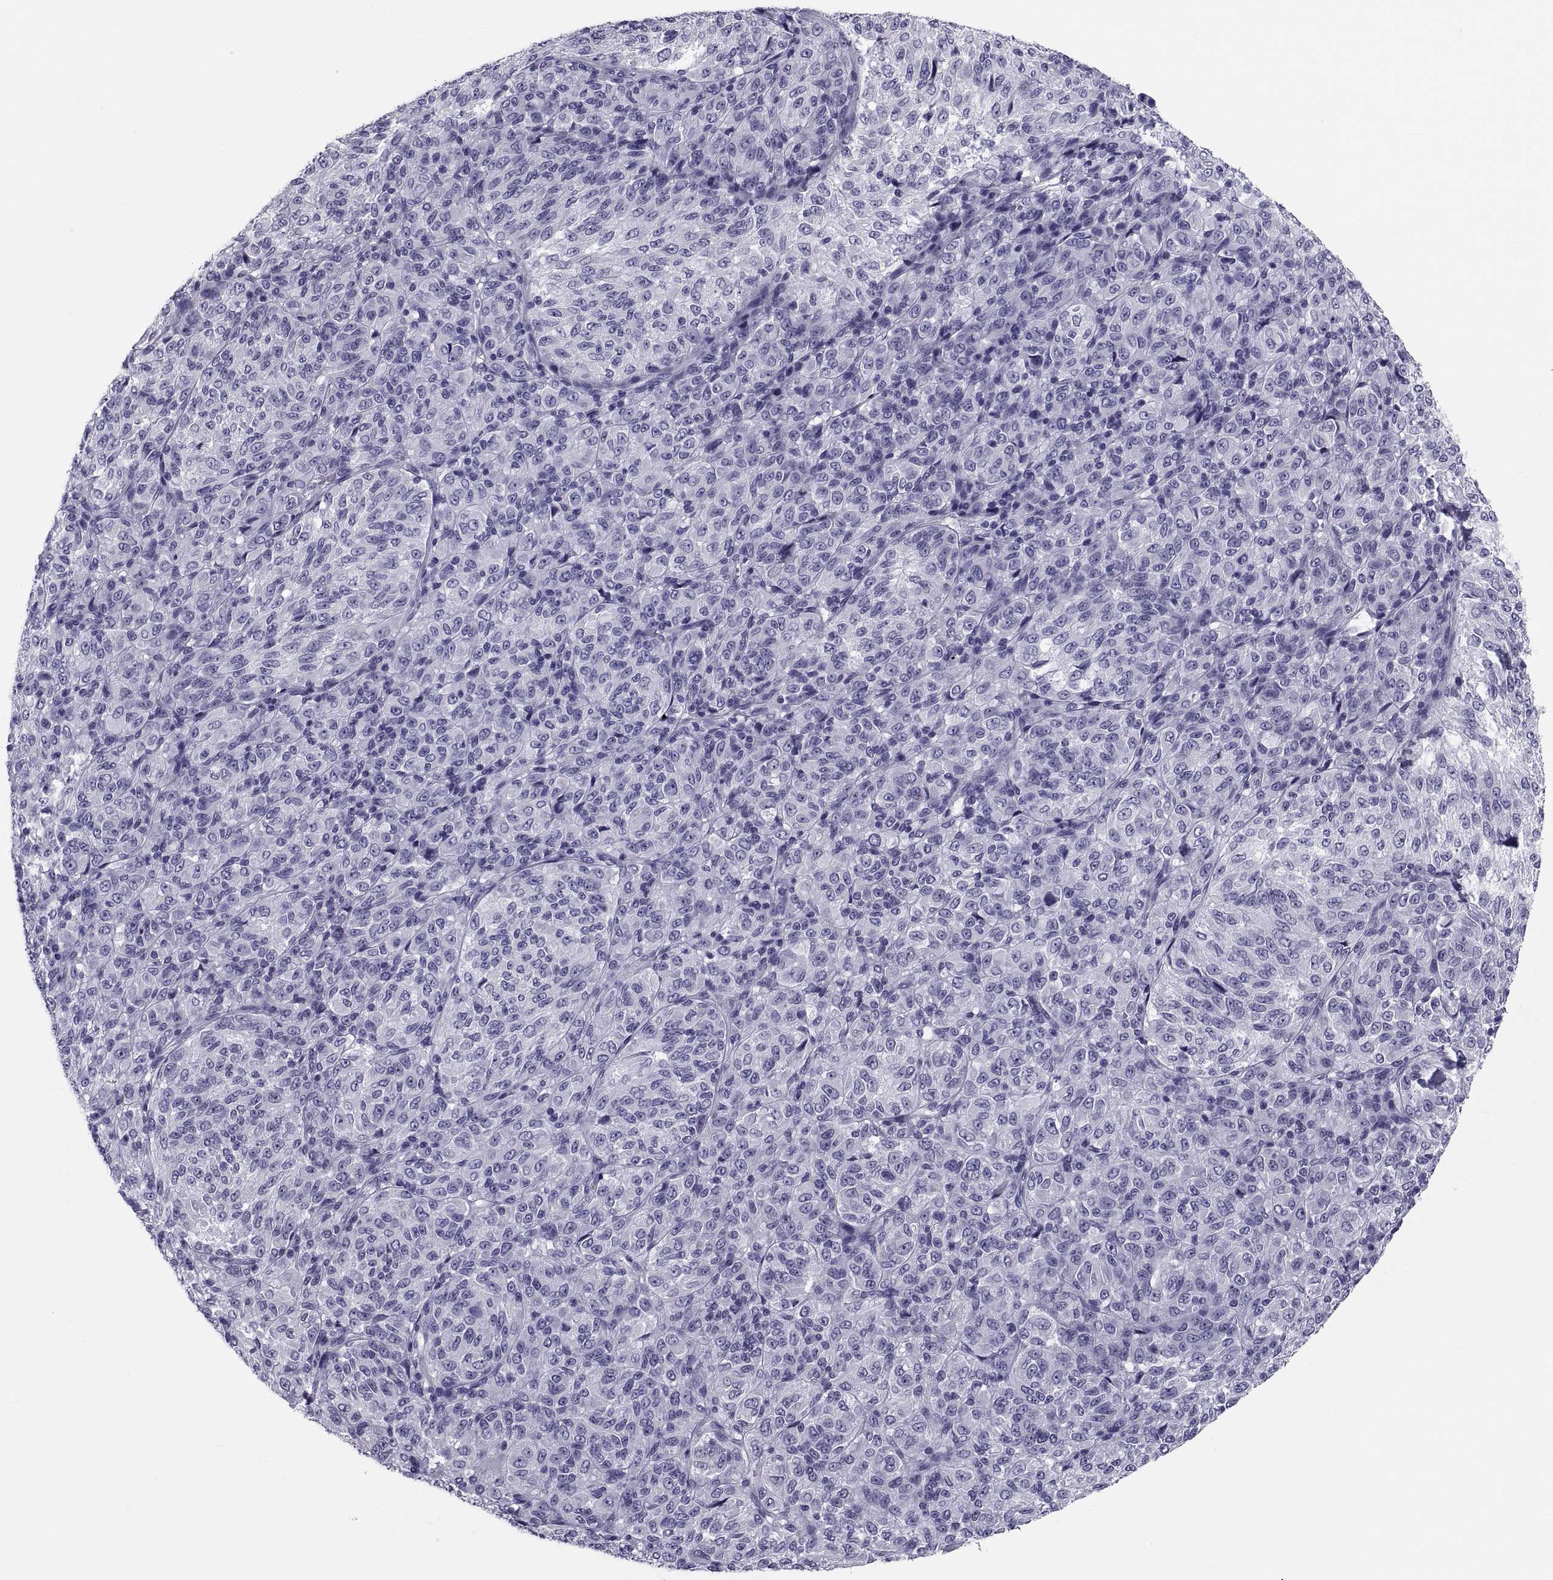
{"staining": {"intensity": "negative", "quantity": "none", "location": "none"}, "tissue": "melanoma", "cell_type": "Tumor cells", "image_type": "cancer", "snomed": [{"axis": "morphology", "description": "Malignant melanoma, Metastatic site"}, {"axis": "topography", "description": "Brain"}], "caption": "Micrograph shows no protein expression in tumor cells of melanoma tissue. The staining is performed using DAB brown chromogen with nuclei counter-stained in using hematoxylin.", "gene": "DEFB129", "patient": {"sex": "female", "age": 56}}